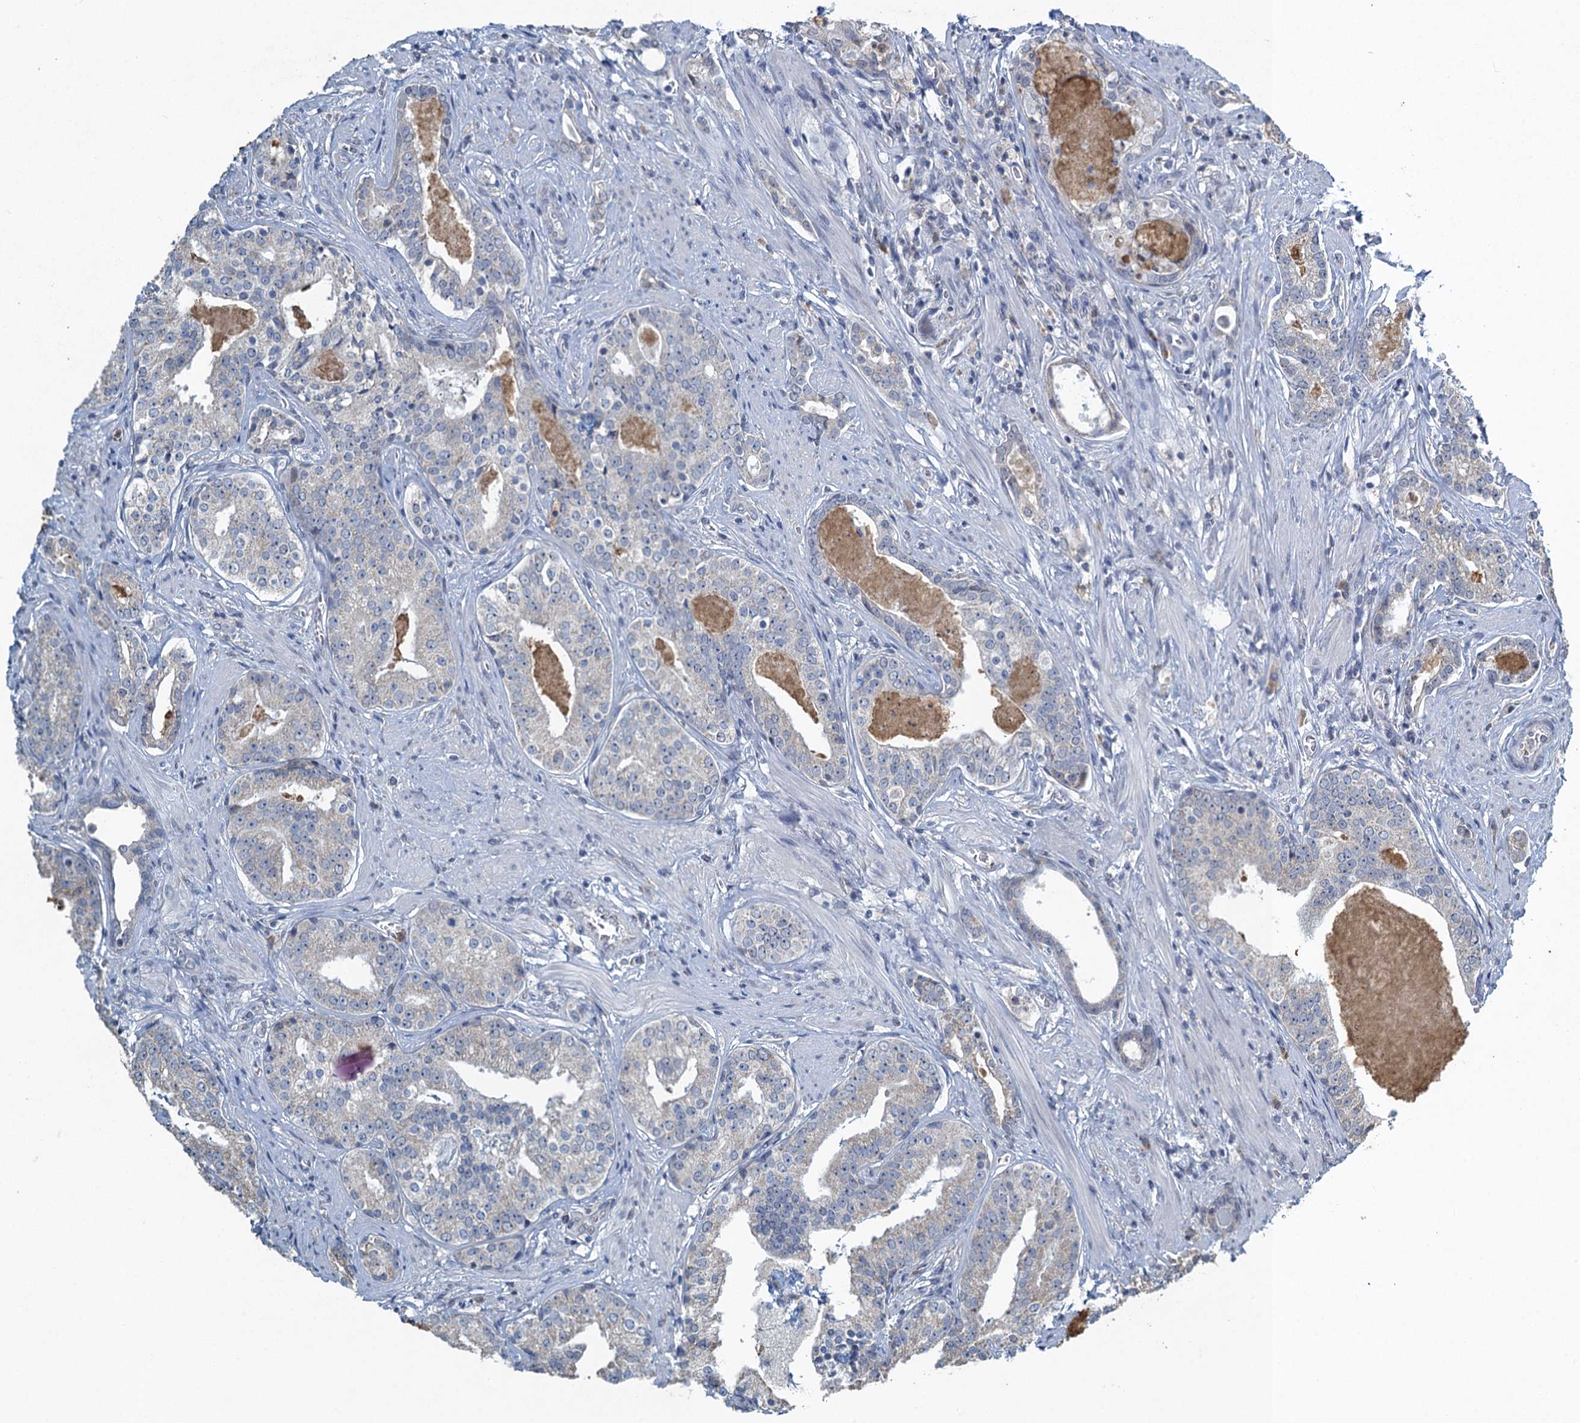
{"staining": {"intensity": "negative", "quantity": "none", "location": "none"}, "tissue": "prostate cancer", "cell_type": "Tumor cells", "image_type": "cancer", "snomed": [{"axis": "morphology", "description": "Adenocarcinoma, High grade"}, {"axis": "topography", "description": "Prostate"}], "caption": "High magnification brightfield microscopy of prostate cancer stained with DAB (3,3'-diaminobenzidine) (brown) and counterstained with hematoxylin (blue): tumor cells show no significant expression.", "gene": "TEX35", "patient": {"sex": "male", "age": 58}}